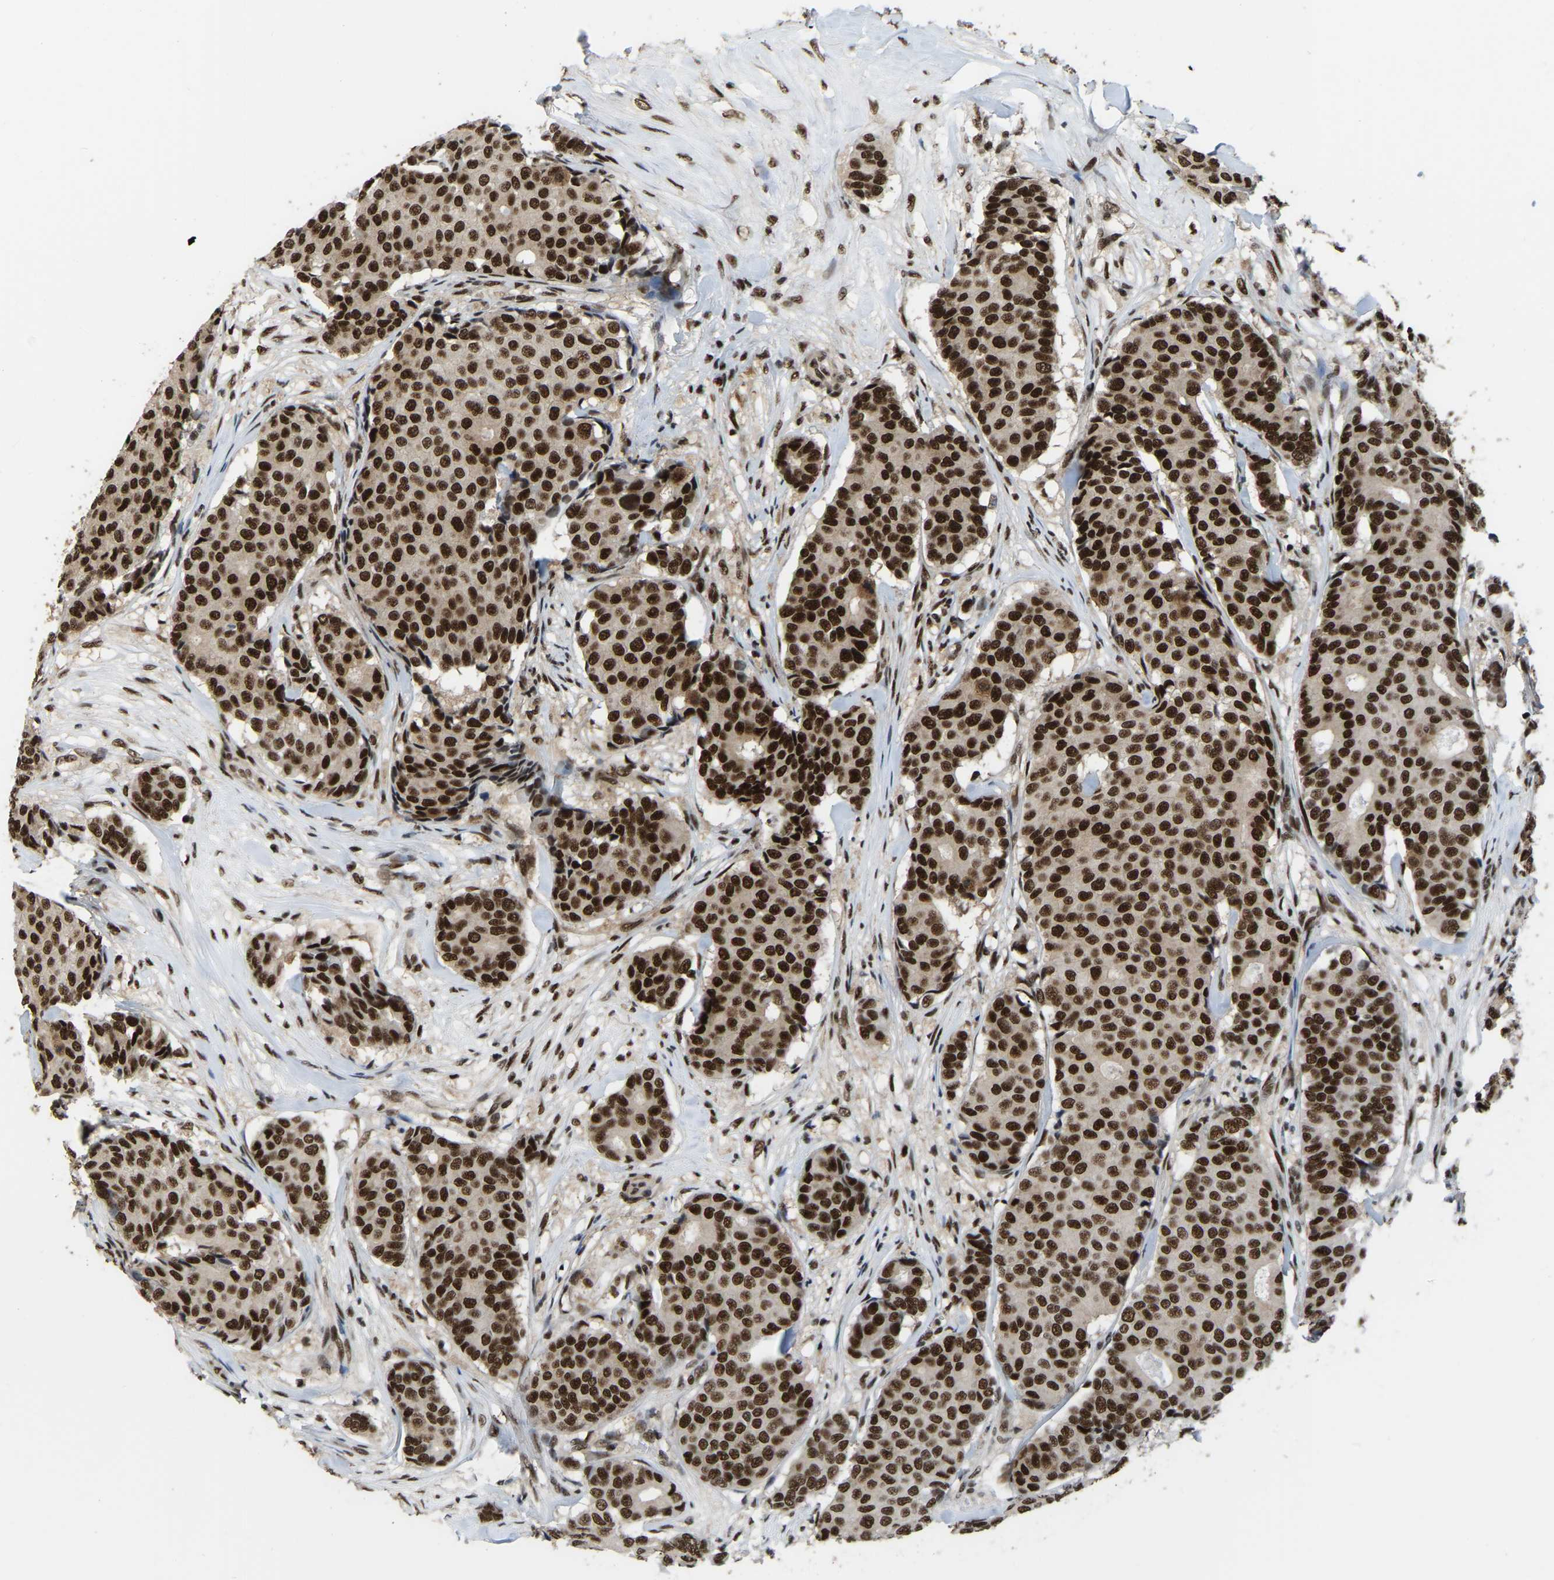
{"staining": {"intensity": "strong", "quantity": ">75%", "location": "nuclear"}, "tissue": "breast cancer", "cell_type": "Tumor cells", "image_type": "cancer", "snomed": [{"axis": "morphology", "description": "Duct carcinoma"}, {"axis": "topography", "description": "Breast"}], "caption": "The photomicrograph reveals immunohistochemical staining of breast invasive ductal carcinoma. There is strong nuclear positivity is seen in about >75% of tumor cells. The staining was performed using DAB (3,3'-diaminobenzidine) to visualize the protein expression in brown, while the nuclei were stained in blue with hematoxylin (Magnification: 20x).", "gene": "TBL1XR1", "patient": {"sex": "female", "age": 75}}